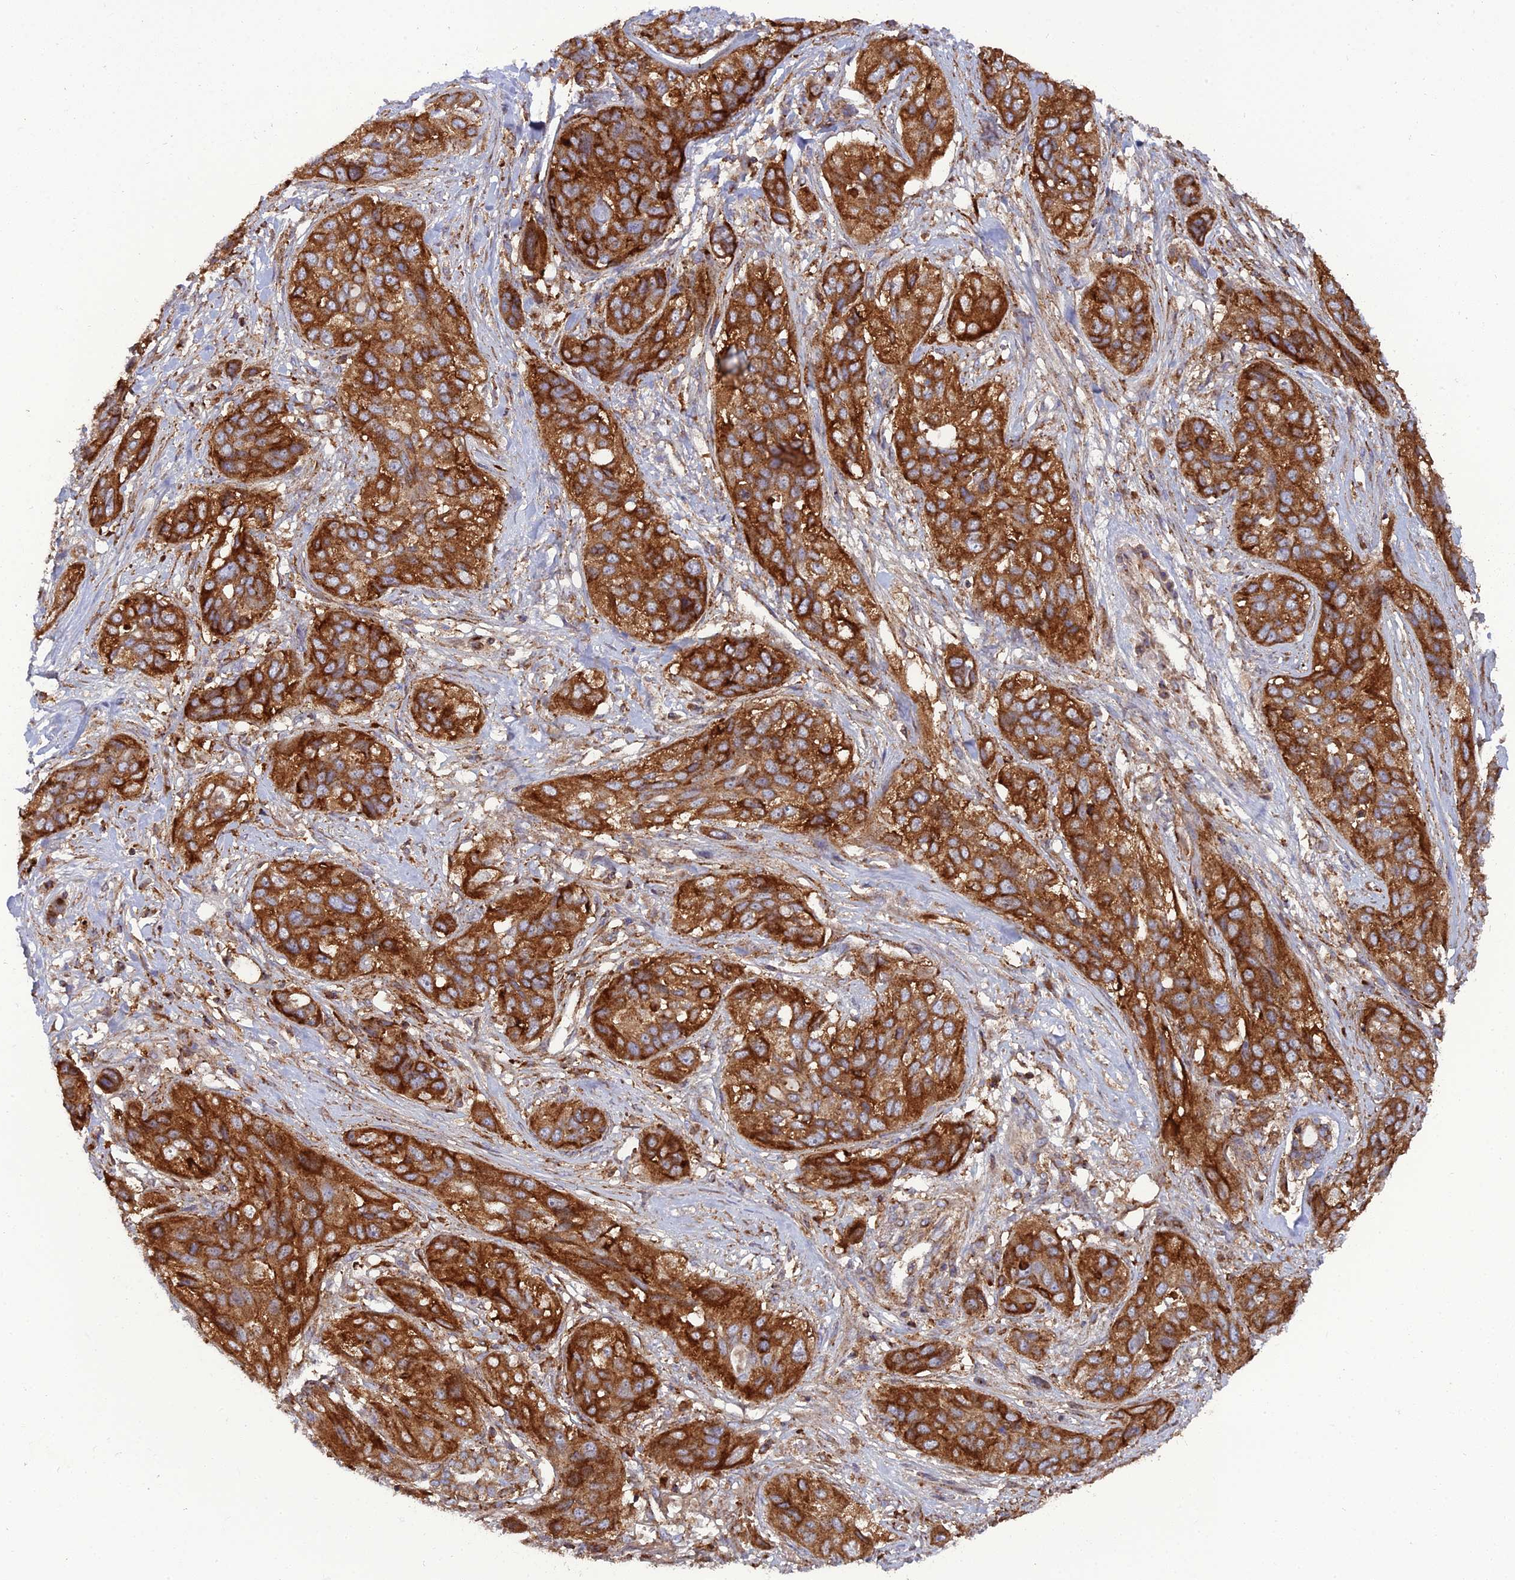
{"staining": {"intensity": "strong", "quantity": ">75%", "location": "cytoplasmic/membranous"}, "tissue": "lung cancer", "cell_type": "Tumor cells", "image_type": "cancer", "snomed": [{"axis": "morphology", "description": "Squamous cell carcinoma, NOS"}, {"axis": "topography", "description": "Lung"}], "caption": "A high amount of strong cytoplasmic/membranous positivity is appreciated in approximately >75% of tumor cells in lung squamous cell carcinoma tissue.", "gene": "LNPEP", "patient": {"sex": "female", "age": 70}}